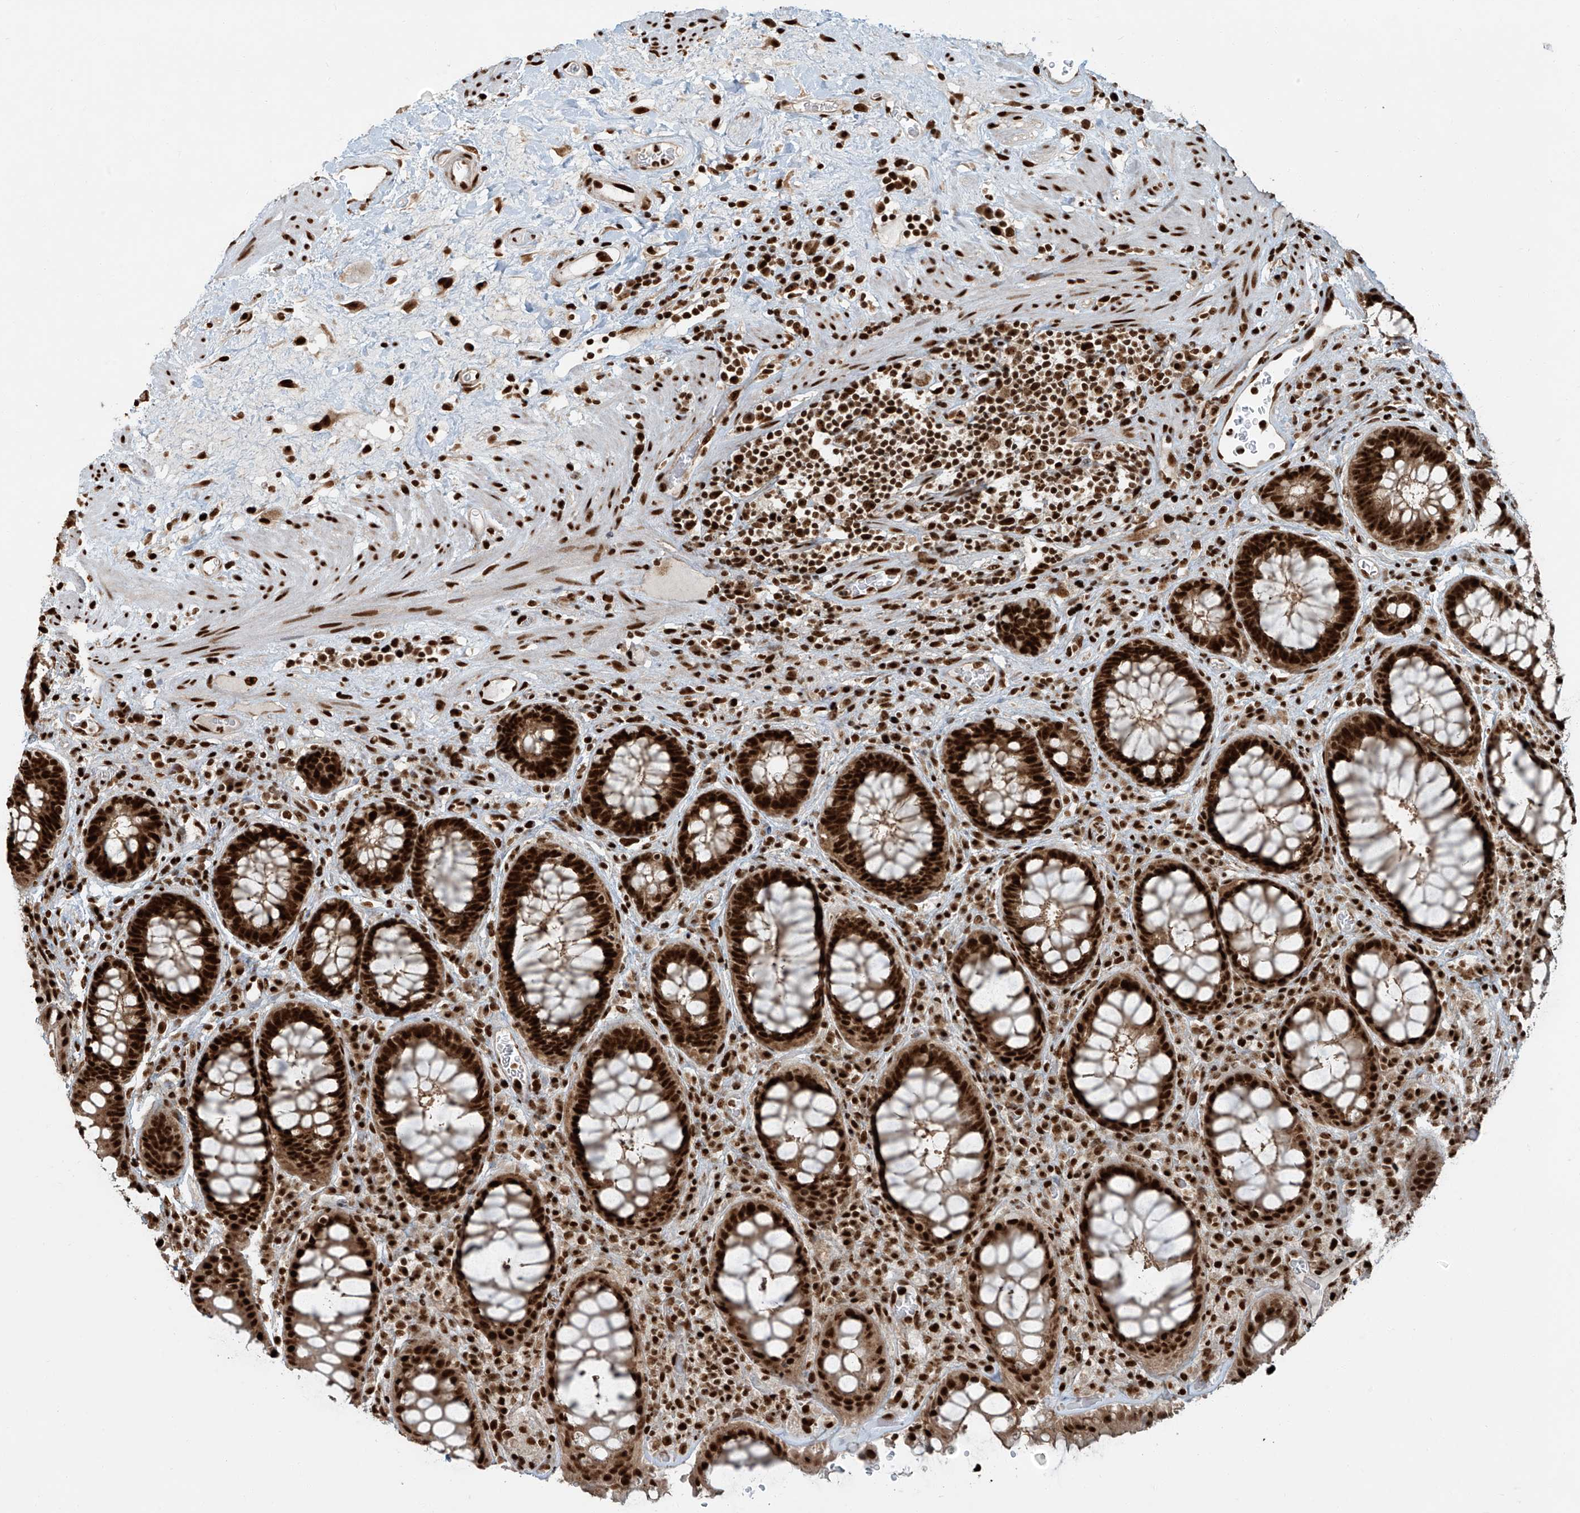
{"staining": {"intensity": "strong", "quantity": ">75%", "location": "nuclear"}, "tissue": "rectum", "cell_type": "Glandular cells", "image_type": "normal", "snomed": [{"axis": "morphology", "description": "Normal tissue, NOS"}, {"axis": "topography", "description": "Rectum"}], "caption": "Immunohistochemistry histopathology image of normal rectum: human rectum stained using IHC exhibits high levels of strong protein expression localized specifically in the nuclear of glandular cells, appearing as a nuclear brown color.", "gene": "FAM193B", "patient": {"sex": "male", "age": 64}}